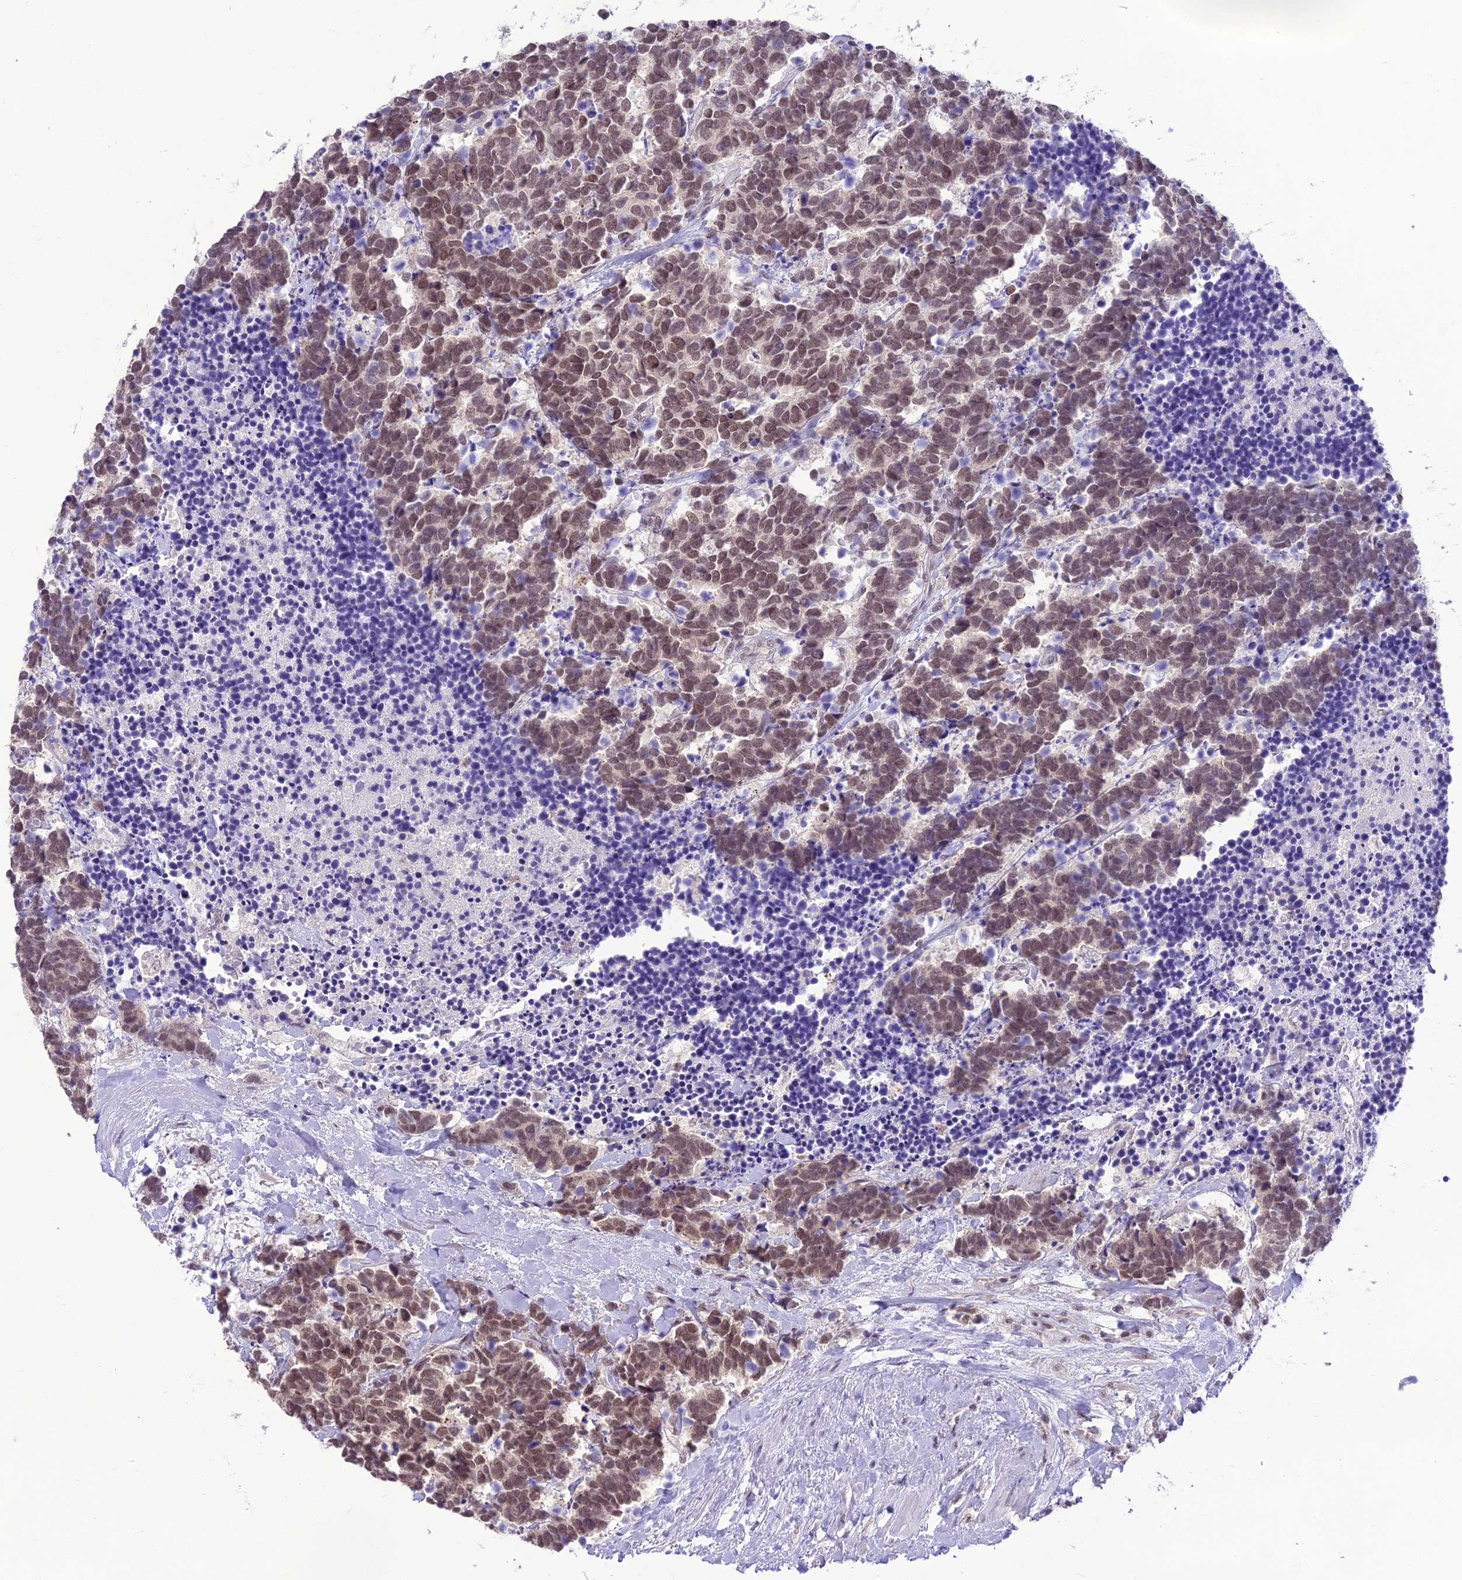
{"staining": {"intensity": "moderate", "quantity": ">75%", "location": "nuclear"}, "tissue": "carcinoid", "cell_type": "Tumor cells", "image_type": "cancer", "snomed": [{"axis": "morphology", "description": "Carcinoma, NOS"}, {"axis": "morphology", "description": "Carcinoid, malignant, NOS"}, {"axis": "topography", "description": "Prostate"}], "caption": "Carcinoid (malignant) was stained to show a protein in brown. There is medium levels of moderate nuclear expression in approximately >75% of tumor cells. Using DAB (brown) and hematoxylin (blue) stains, captured at high magnification using brightfield microscopy.", "gene": "SH3RF3", "patient": {"sex": "male", "age": 57}}